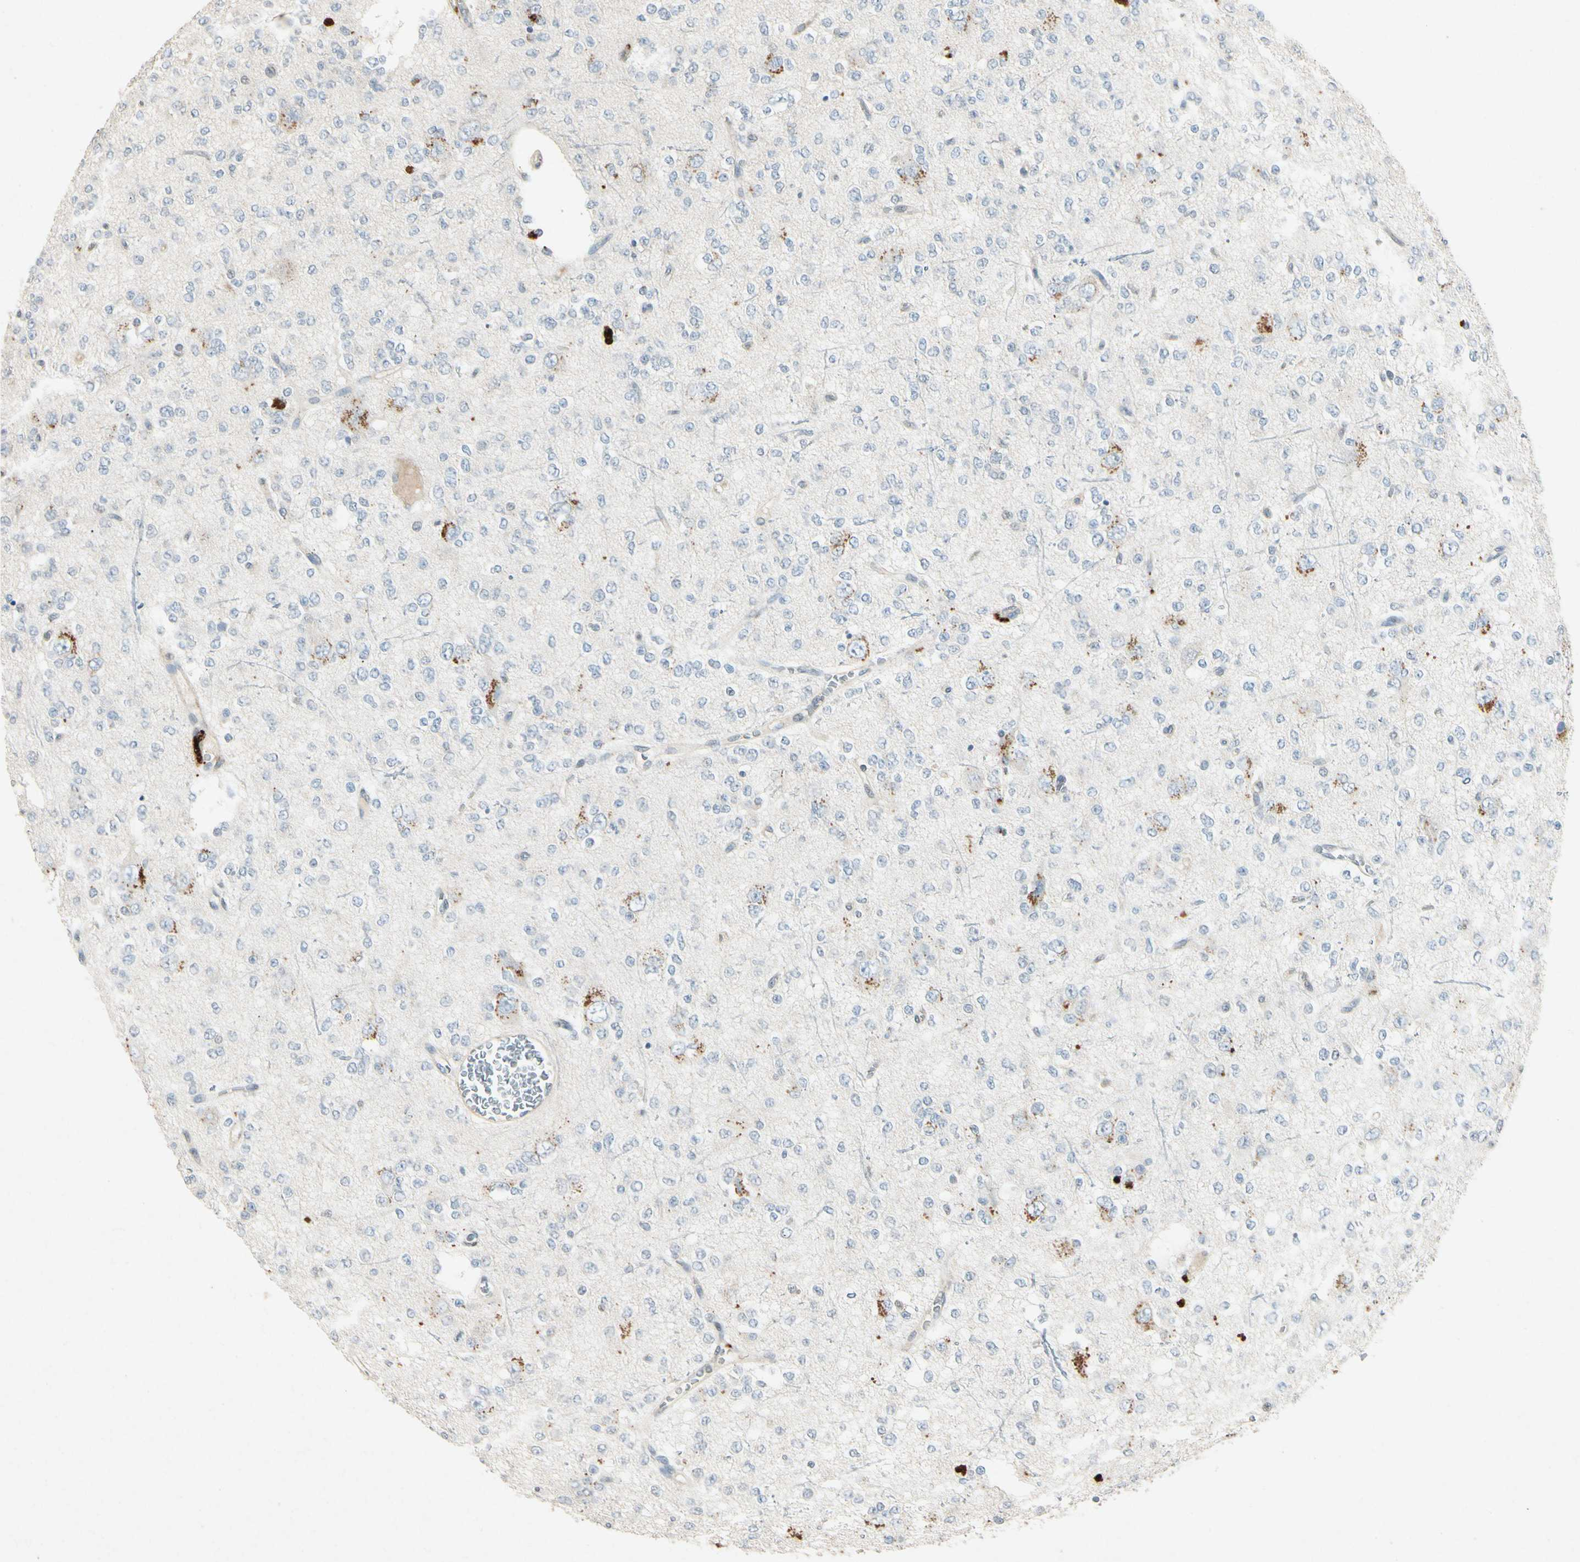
{"staining": {"intensity": "negative", "quantity": "none", "location": "none"}, "tissue": "glioma", "cell_type": "Tumor cells", "image_type": "cancer", "snomed": [{"axis": "morphology", "description": "Glioma, malignant, Low grade"}, {"axis": "topography", "description": "Brain"}], "caption": "The photomicrograph displays no significant expression in tumor cells of malignant glioma (low-grade).", "gene": "HSPA1B", "patient": {"sex": "male", "age": 38}}